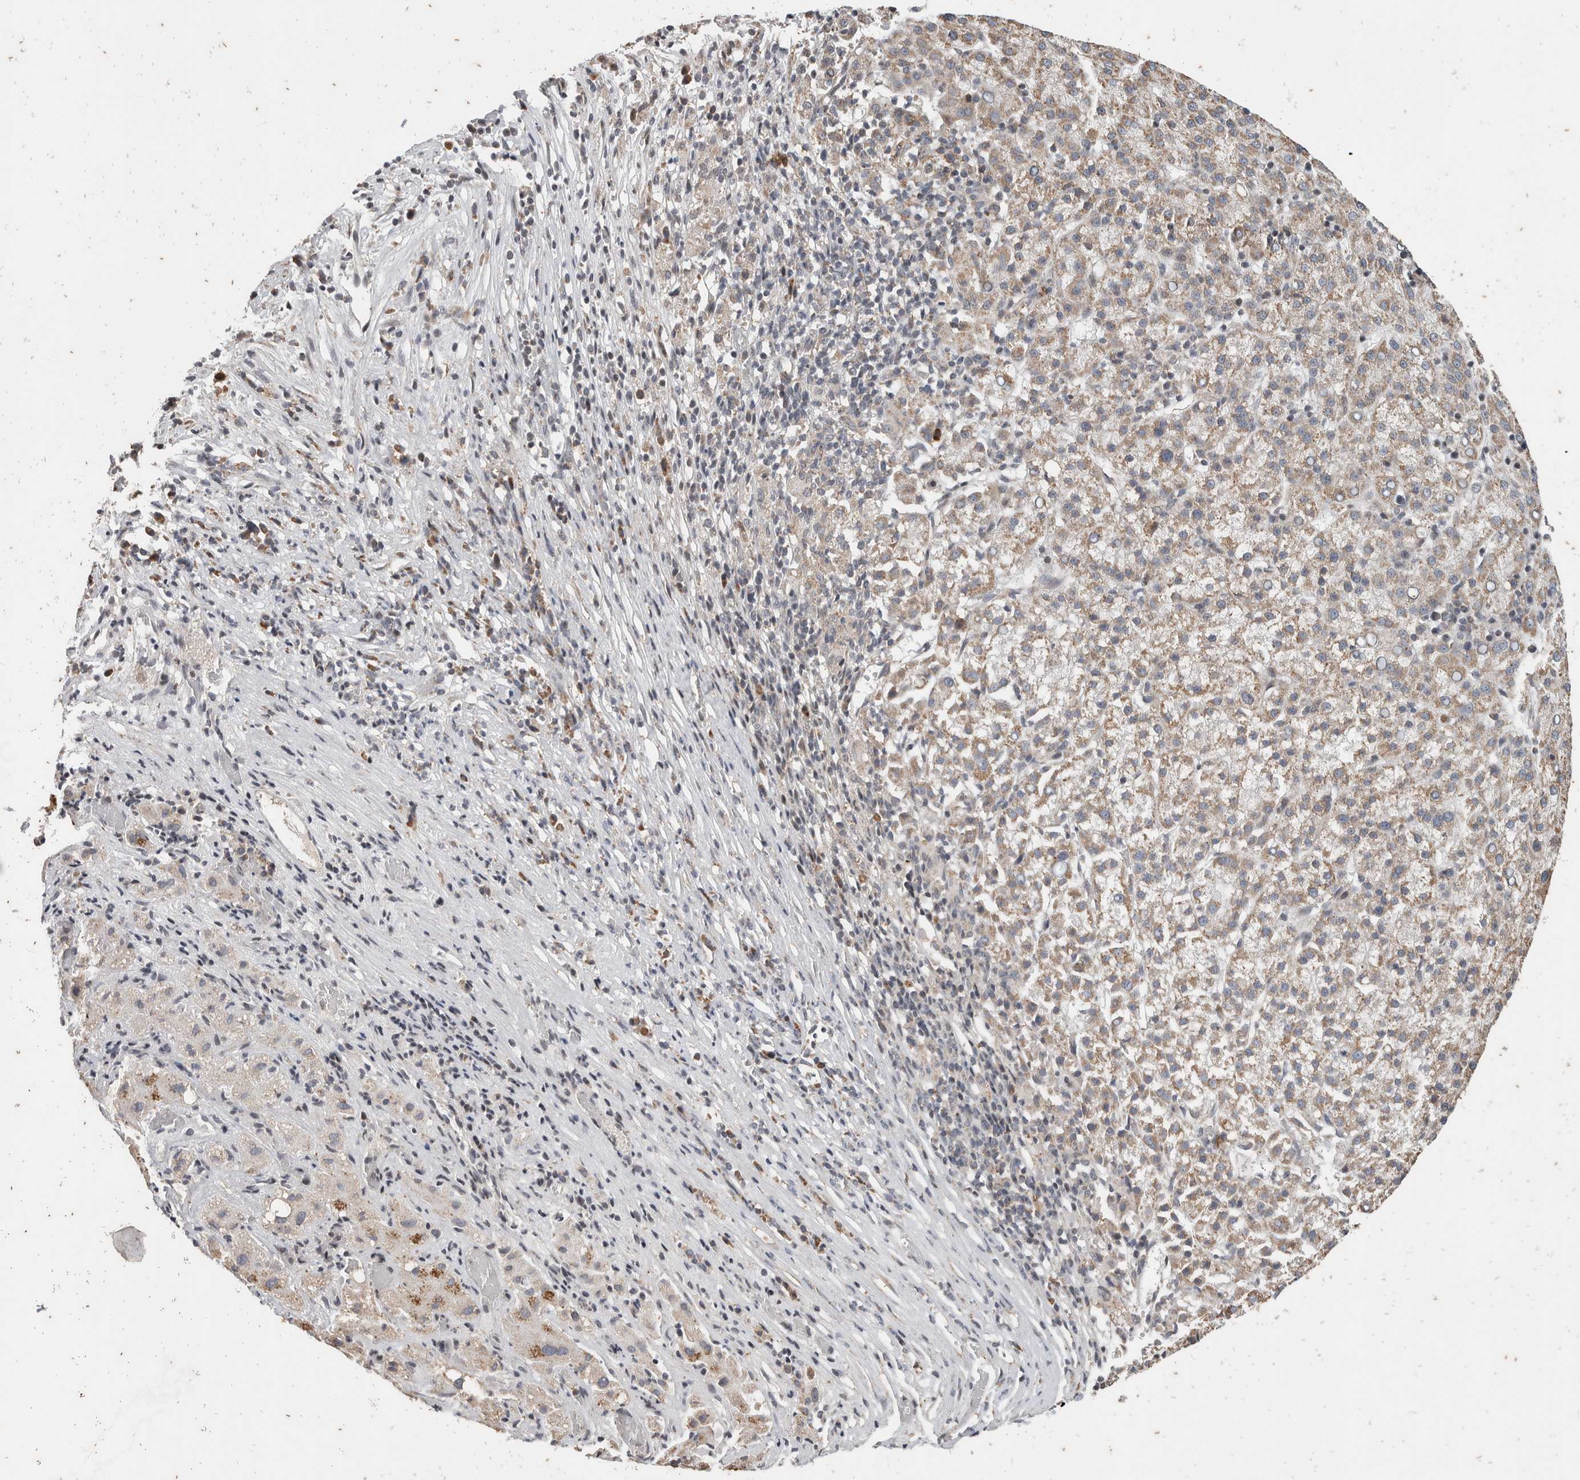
{"staining": {"intensity": "weak", "quantity": ">75%", "location": "cytoplasmic/membranous"}, "tissue": "liver cancer", "cell_type": "Tumor cells", "image_type": "cancer", "snomed": [{"axis": "morphology", "description": "Carcinoma, Hepatocellular, NOS"}, {"axis": "topography", "description": "Liver"}], "caption": "A low amount of weak cytoplasmic/membranous expression is present in approximately >75% of tumor cells in hepatocellular carcinoma (liver) tissue.", "gene": "ATXN7L1", "patient": {"sex": "female", "age": 58}}